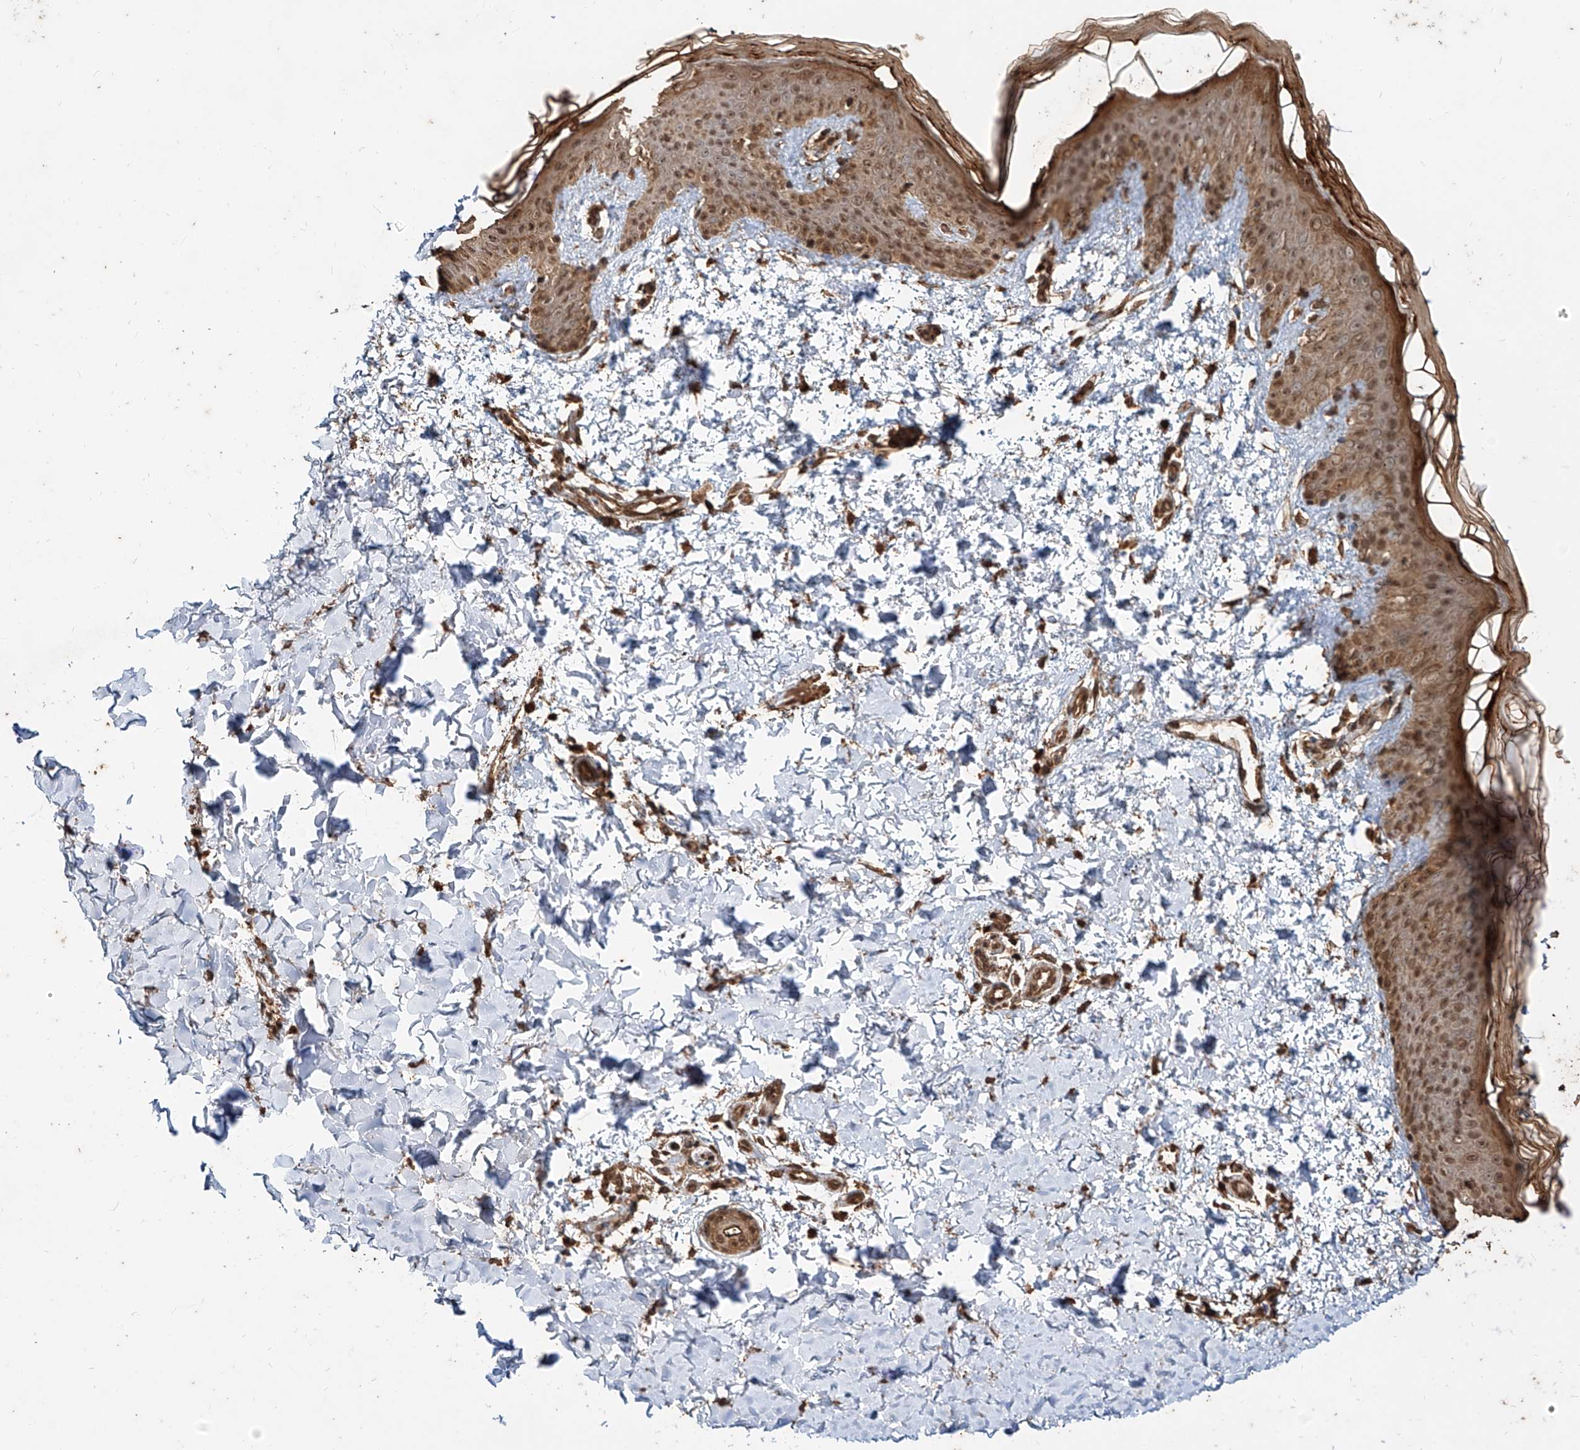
{"staining": {"intensity": "strong", "quantity": ">75%", "location": "cytoplasmic/membranous,nuclear"}, "tissue": "skin", "cell_type": "Fibroblasts", "image_type": "normal", "snomed": [{"axis": "morphology", "description": "Normal tissue, NOS"}, {"axis": "morphology", "description": "Neoplasm, benign, NOS"}, {"axis": "topography", "description": "Skin"}, {"axis": "topography", "description": "Soft tissue"}], "caption": "An immunohistochemistry histopathology image of normal tissue is shown. Protein staining in brown shows strong cytoplasmic/membranous,nuclear positivity in skin within fibroblasts. Using DAB (brown) and hematoxylin (blue) stains, captured at high magnification using brightfield microscopy.", "gene": "ZNF660", "patient": {"sex": "male", "age": 26}}